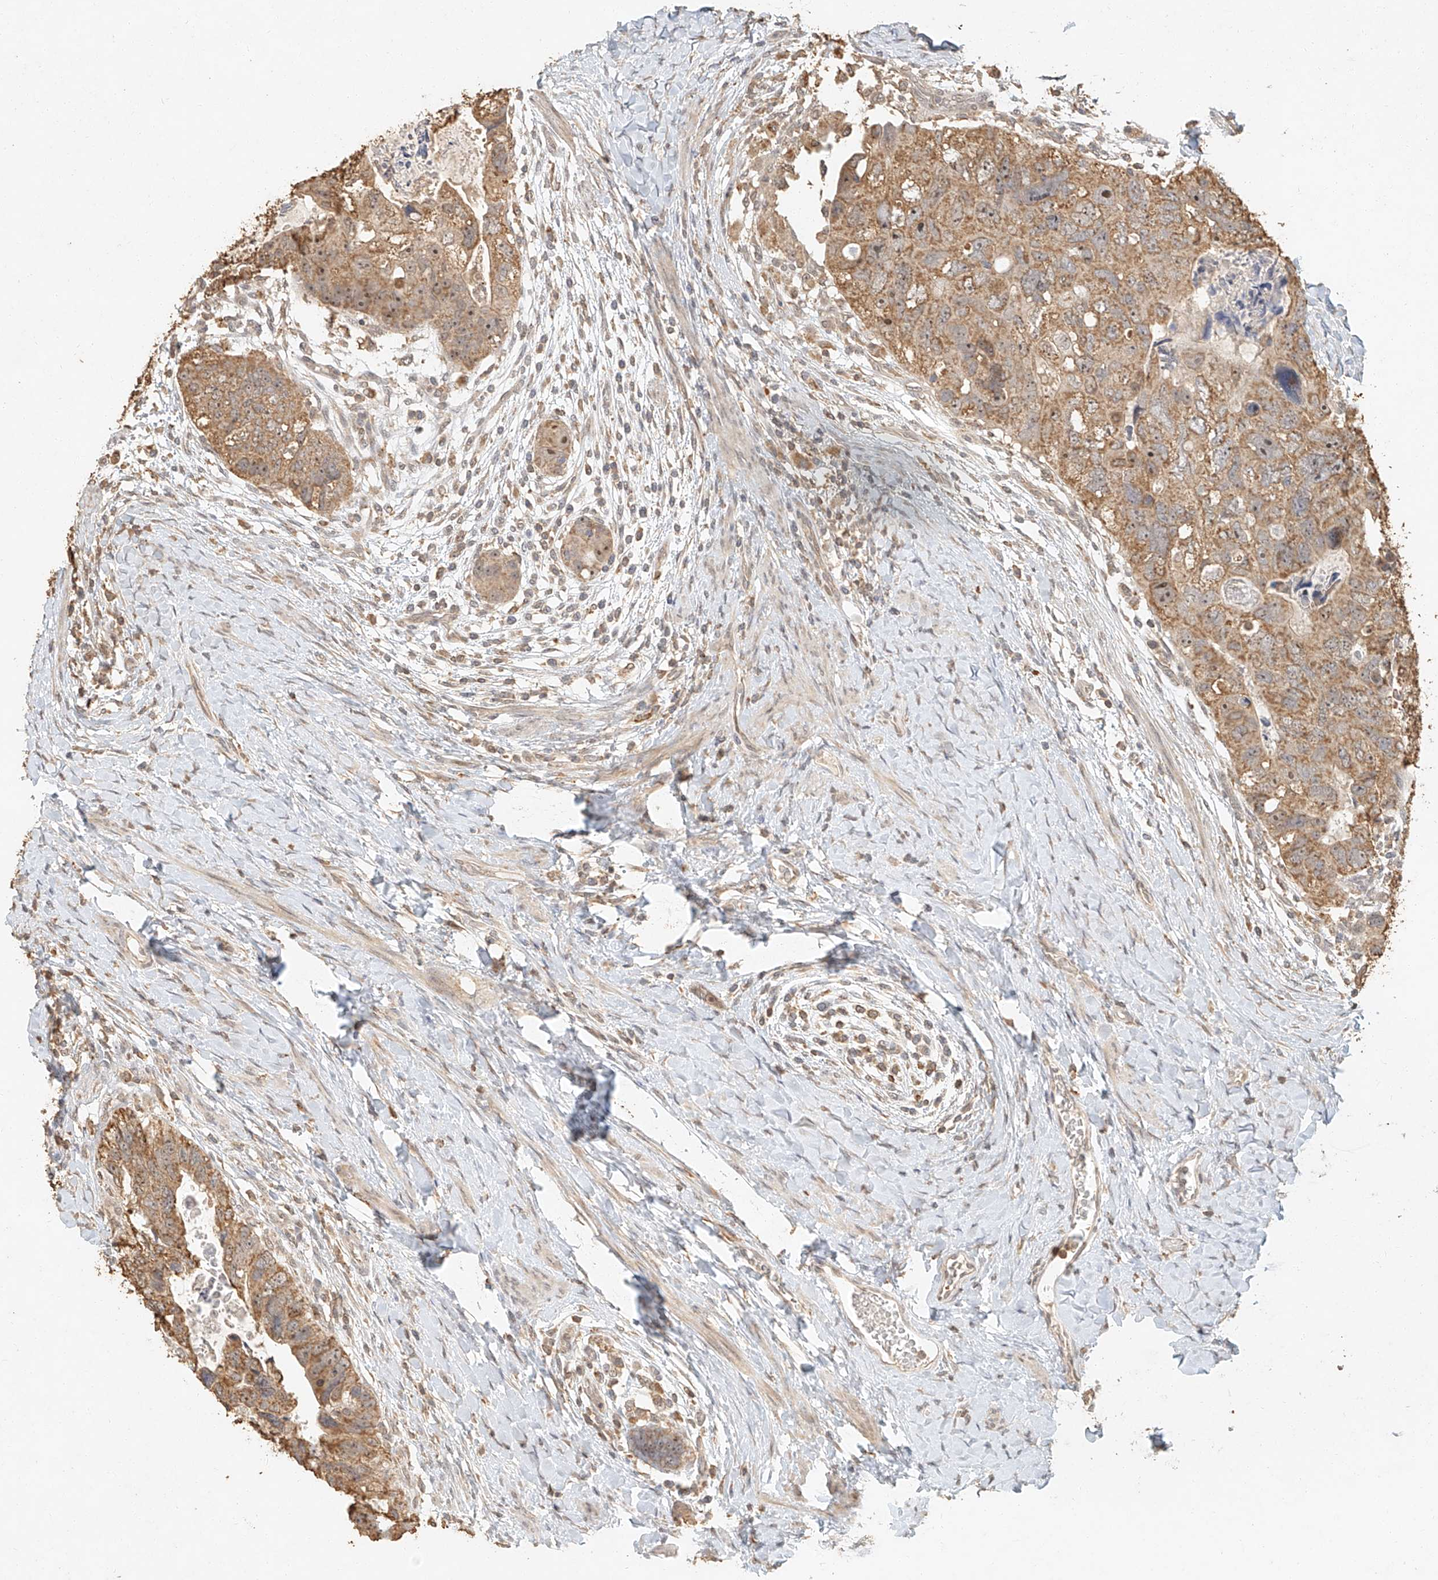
{"staining": {"intensity": "moderate", "quantity": ">75%", "location": "cytoplasmic/membranous"}, "tissue": "colorectal cancer", "cell_type": "Tumor cells", "image_type": "cancer", "snomed": [{"axis": "morphology", "description": "Adenocarcinoma, NOS"}, {"axis": "topography", "description": "Rectum"}], "caption": "Immunohistochemical staining of colorectal adenocarcinoma exhibits medium levels of moderate cytoplasmic/membranous staining in approximately >75% of tumor cells.", "gene": "CXorf58", "patient": {"sex": "male", "age": 59}}